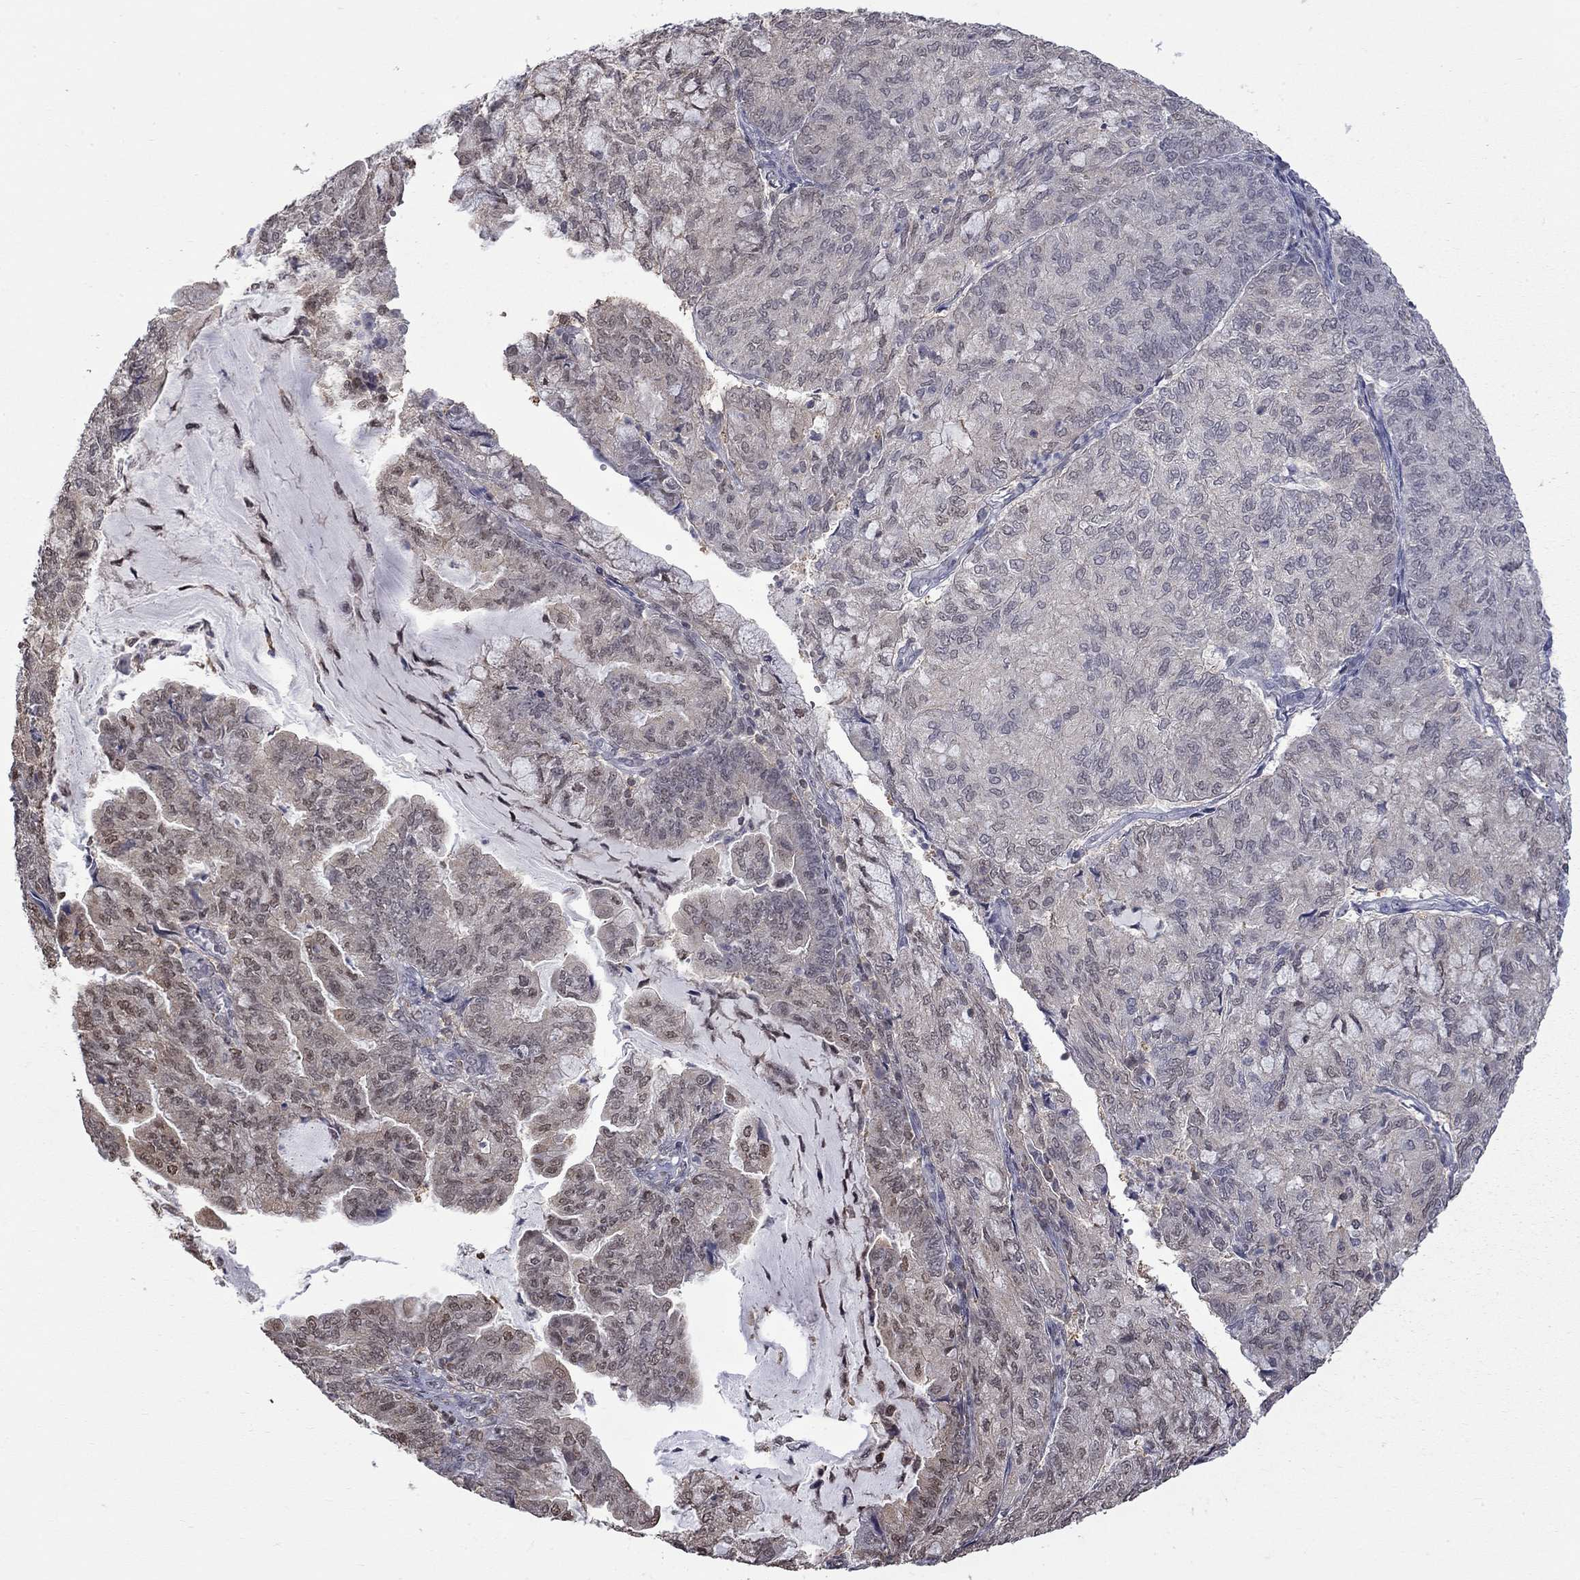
{"staining": {"intensity": "negative", "quantity": "none", "location": "none"}, "tissue": "endometrial cancer", "cell_type": "Tumor cells", "image_type": "cancer", "snomed": [{"axis": "morphology", "description": "Adenocarcinoma, NOS"}, {"axis": "topography", "description": "Endometrium"}], "caption": "High power microscopy histopathology image of an immunohistochemistry (IHC) micrograph of endometrial adenocarcinoma, revealing no significant positivity in tumor cells. Brightfield microscopy of immunohistochemistry (IHC) stained with DAB (3,3'-diaminobenzidine) (brown) and hematoxylin (blue), captured at high magnification.", "gene": "RFWD3", "patient": {"sex": "female", "age": 82}}